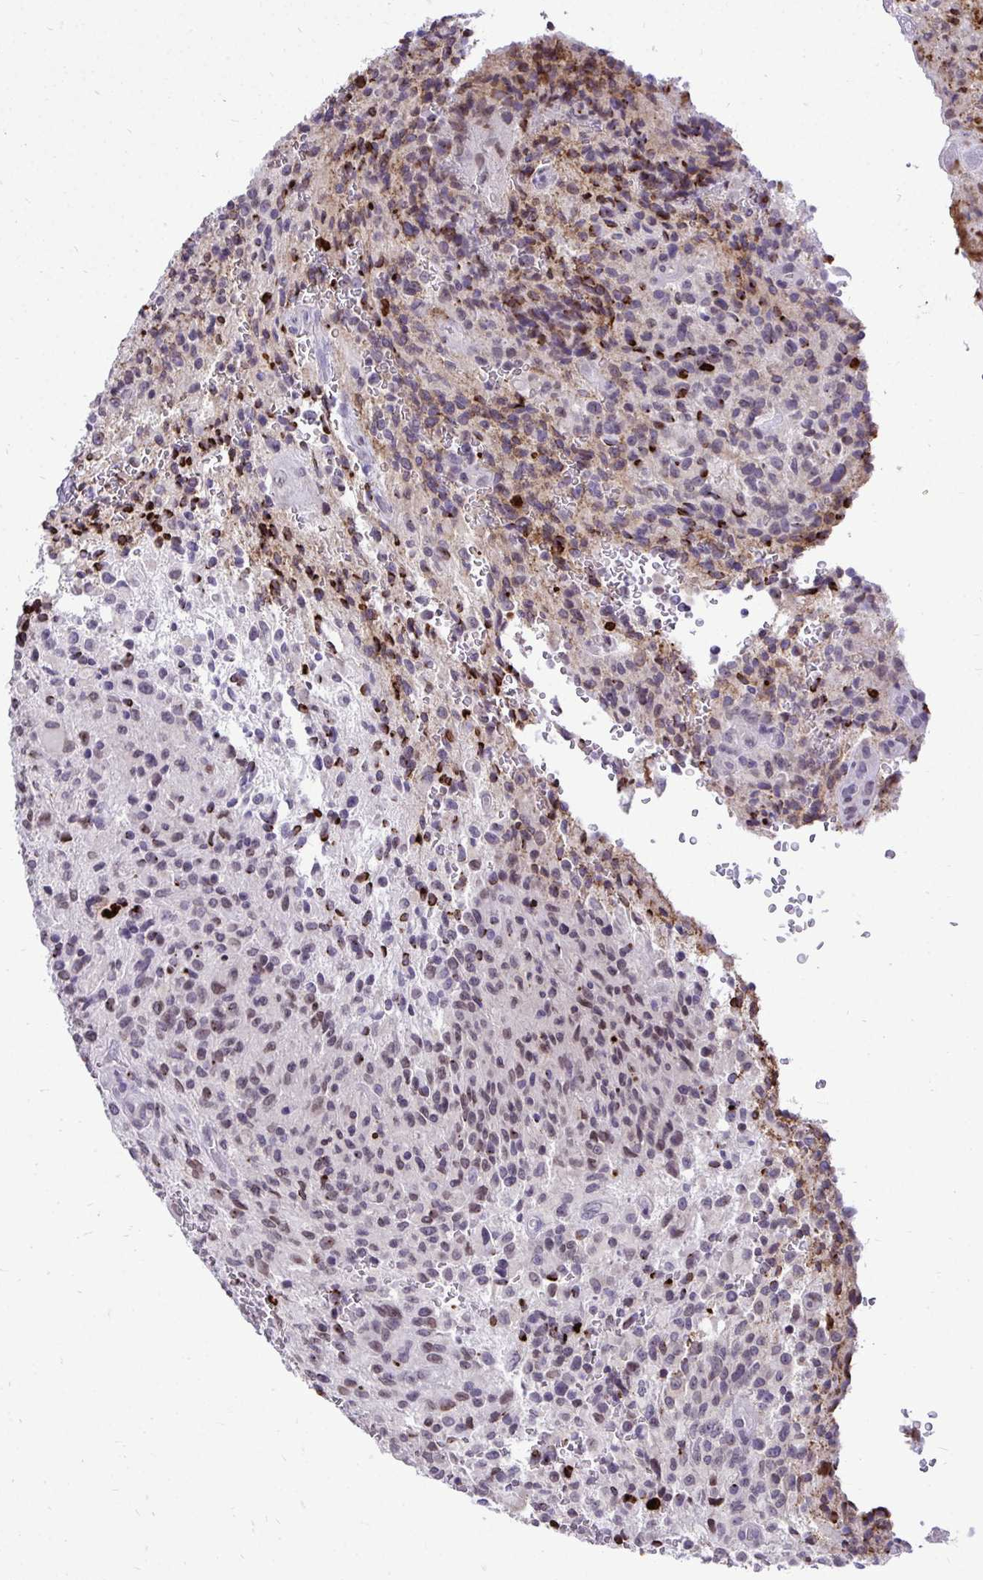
{"staining": {"intensity": "weak", "quantity": "25%-75%", "location": "cytoplasmic/membranous,nuclear"}, "tissue": "glioma", "cell_type": "Tumor cells", "image_type": "cancer", "snomed": [{"axis": "morphology", "description": "Normal tissue, NOS"}, {"axis": "morphology", "description": "Glioma, malignant, High grade"}, {"axis": "topography", "description": "Cerebral cortex"}], "caption": "There is low levels of weak cytoplasmic/membranous and nuclear staining in tumor cells of malignant glioma (high-grade), as demonstrated by immunohistochemical staining (brown color).", "gene": "BANF1", "patient": {"sex": "male", "age": 56}}